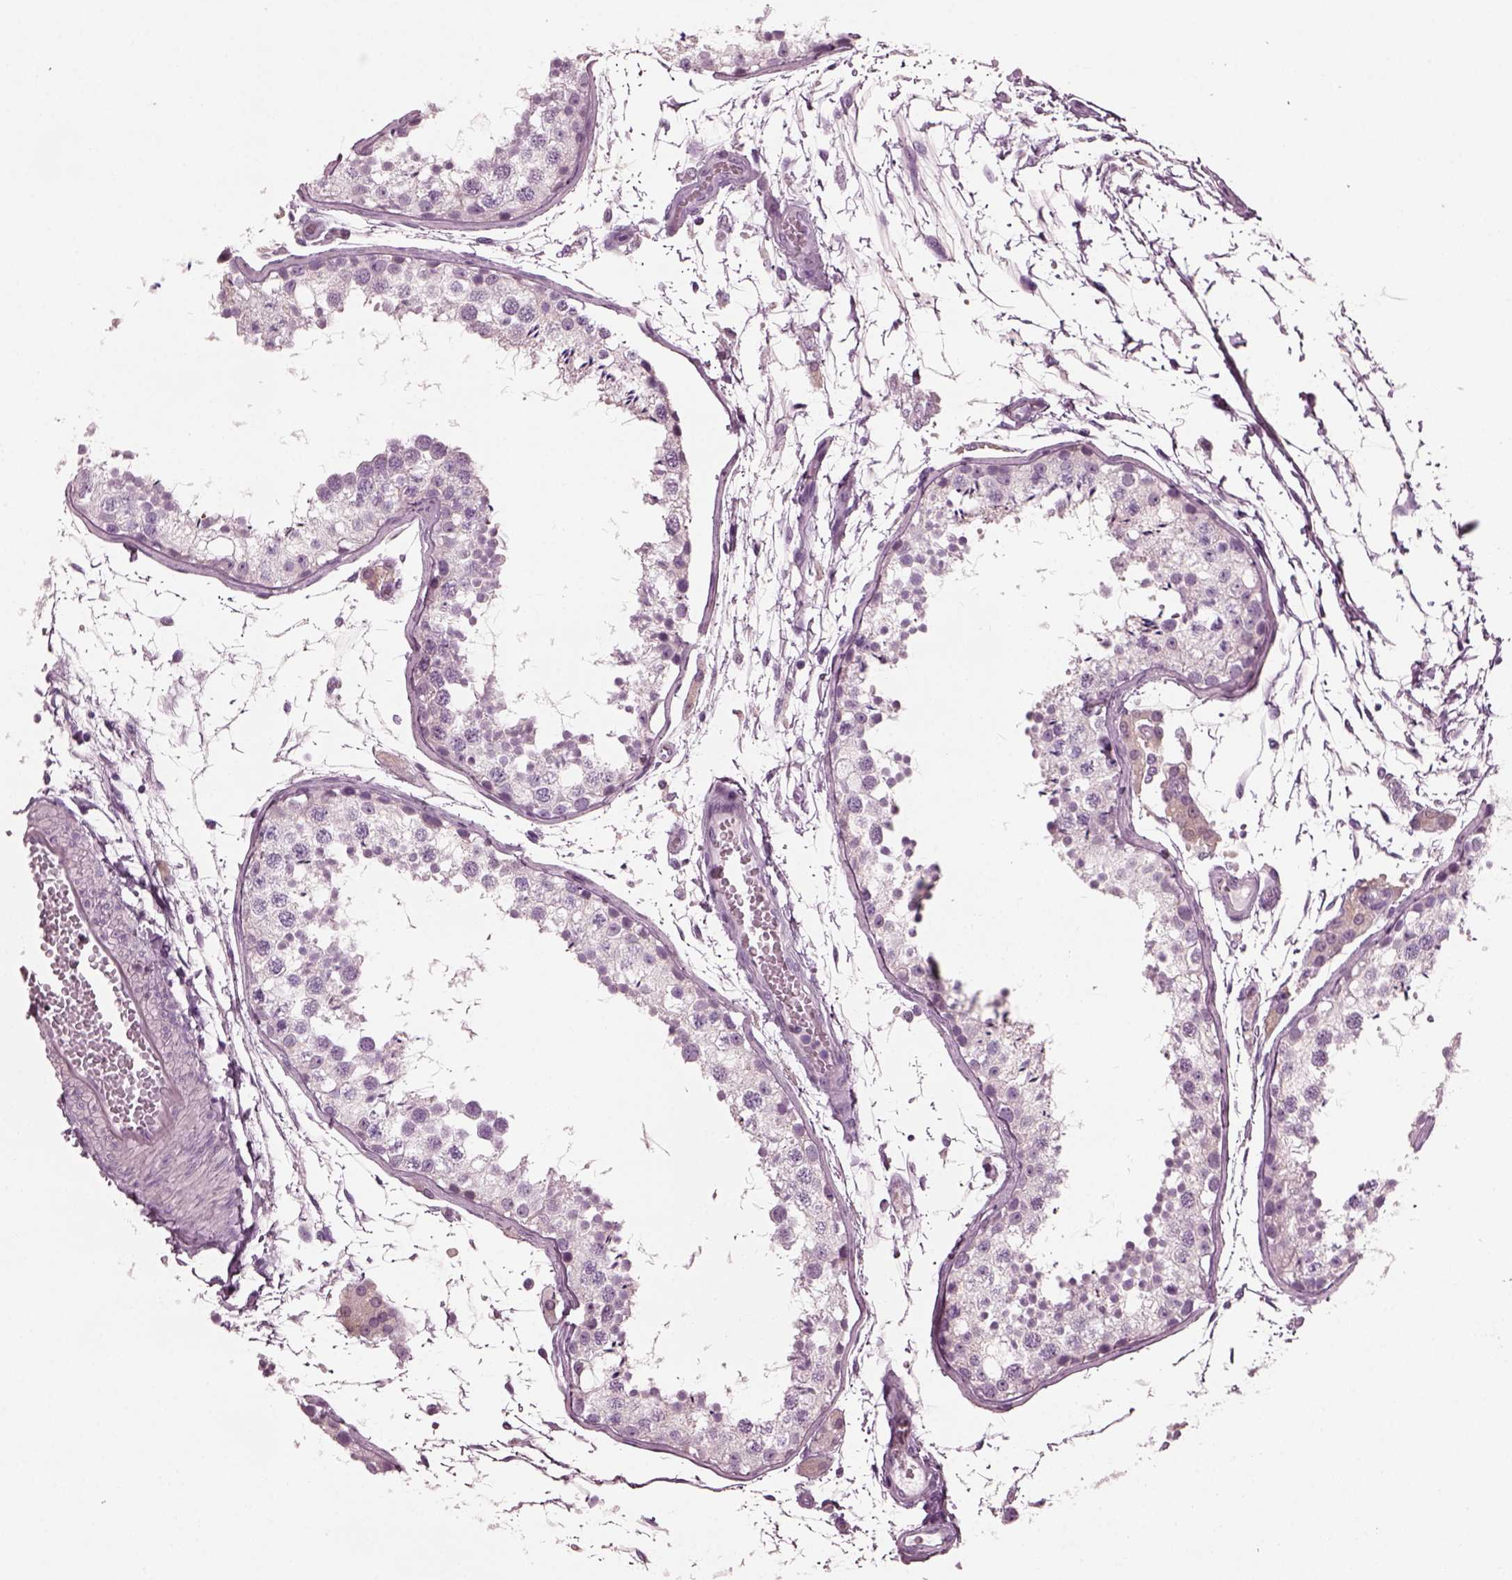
{"staining": {"intensity": "negative", "quantity": "none", "location": "none"}, "tissue": "testis", "cell_type": "Cells in seminiferous ducts", "image_type": "normal", "snomed": [{"axis": "morphology", "description": "Normal tissue, NOS"}, {"axis": "topography", "description": "Testis"}], "caption": "Immunohistochemistry (IHC) image of unremarkable human testis stained for a protein (brown), which displays no expression in cells in seminiferous ducts.", "gene": "SLC6A17", "patient": {"sex": "male", "age": 29}}